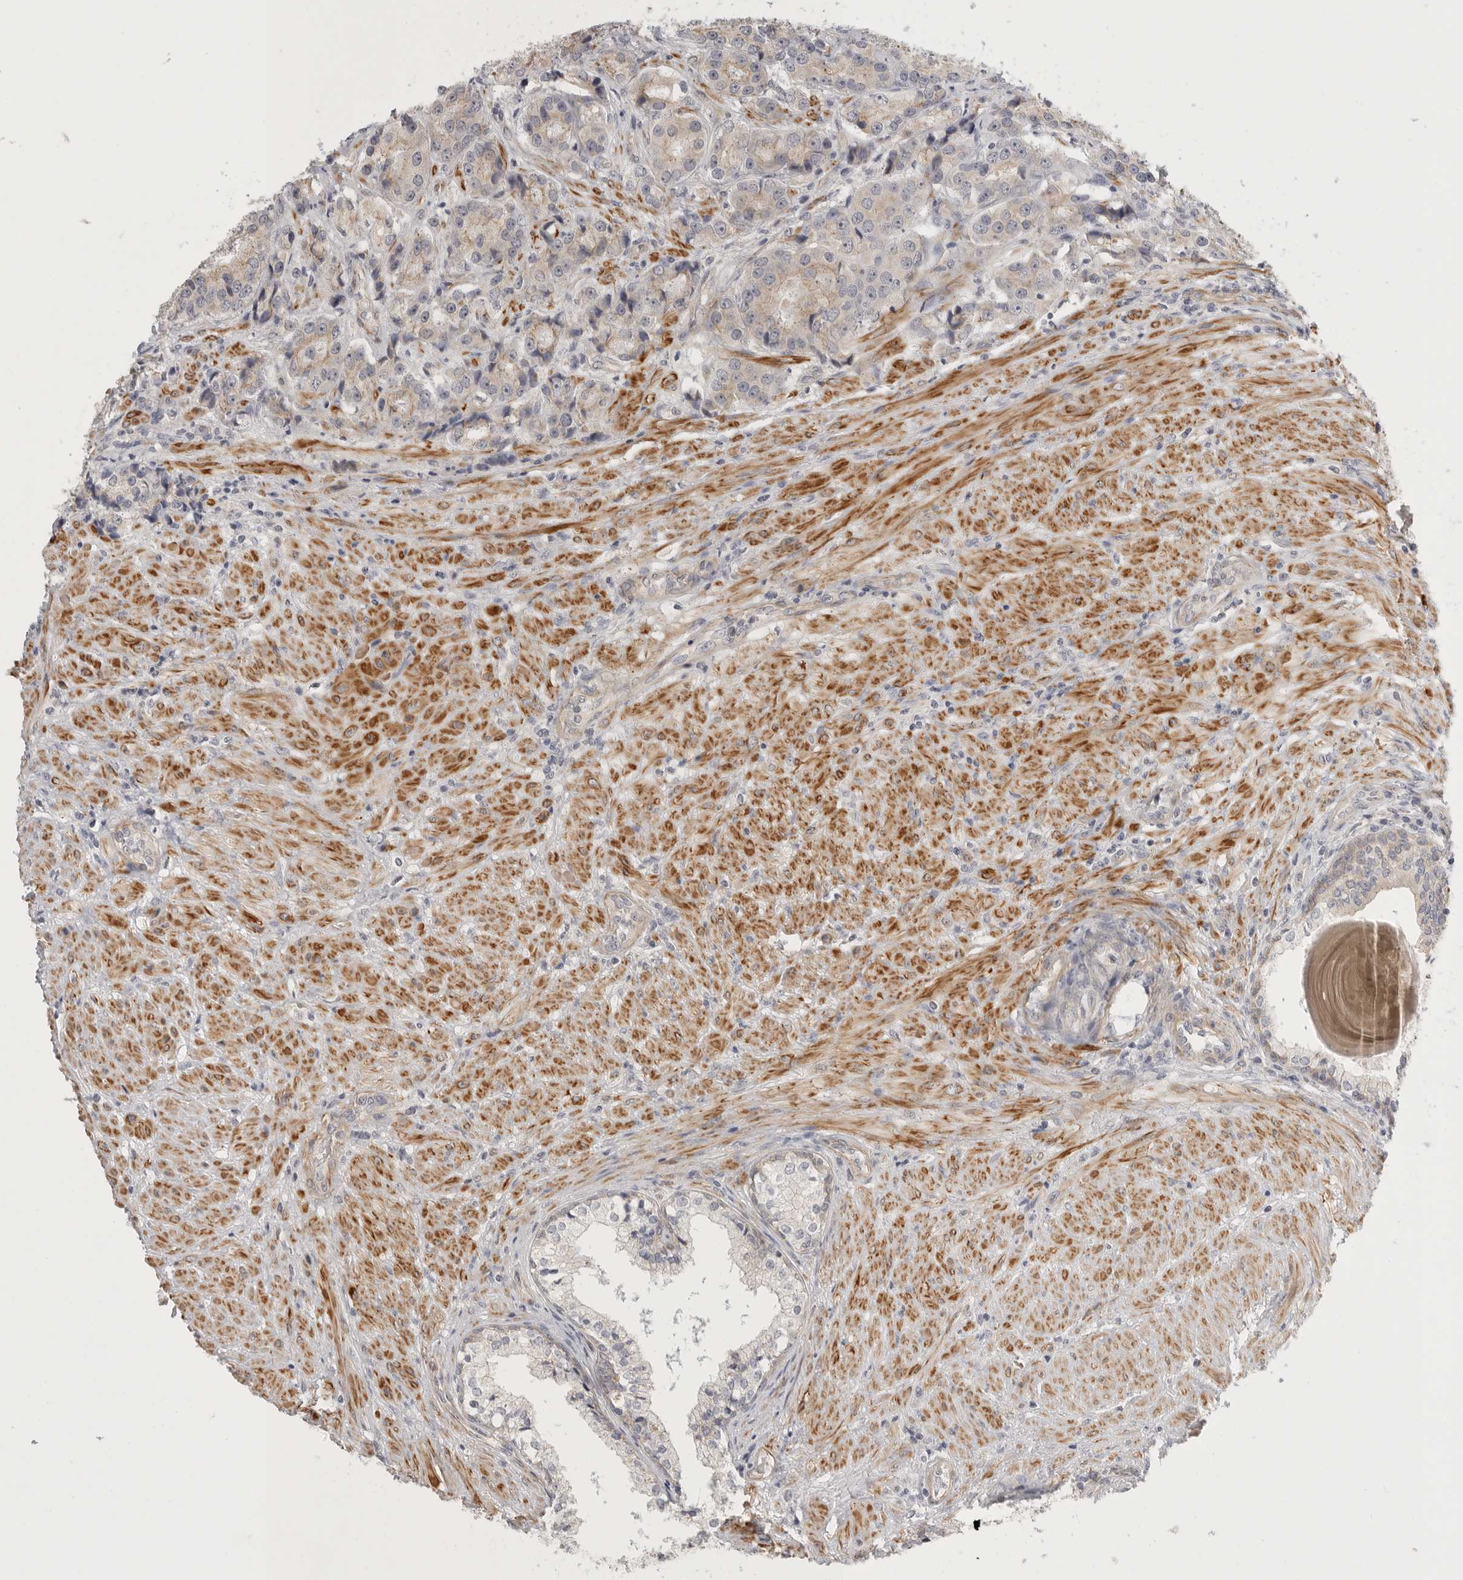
{"staining": {"intensity": "weak", "quantity": "<25%", "location": "cytoplasmic/membranous"}, "tissue": "prostate cancer", "cell_type": "Tumor cells", "image_type": "cancer", "snomed": [{"axis": "morphology", "description": "Adenocarcinoma, High grade"}, {"axis": "topography", "description": "Prostate"}], "caption": "DAB (3,3'-diaminobenzidine) immunohistochemical staining of prostate adenocarcinoma (high-grade) demonstrates no significant positivity in tumor cells.", "gene": "STAB2", "patient": {"sex": "male", "age": 60}}